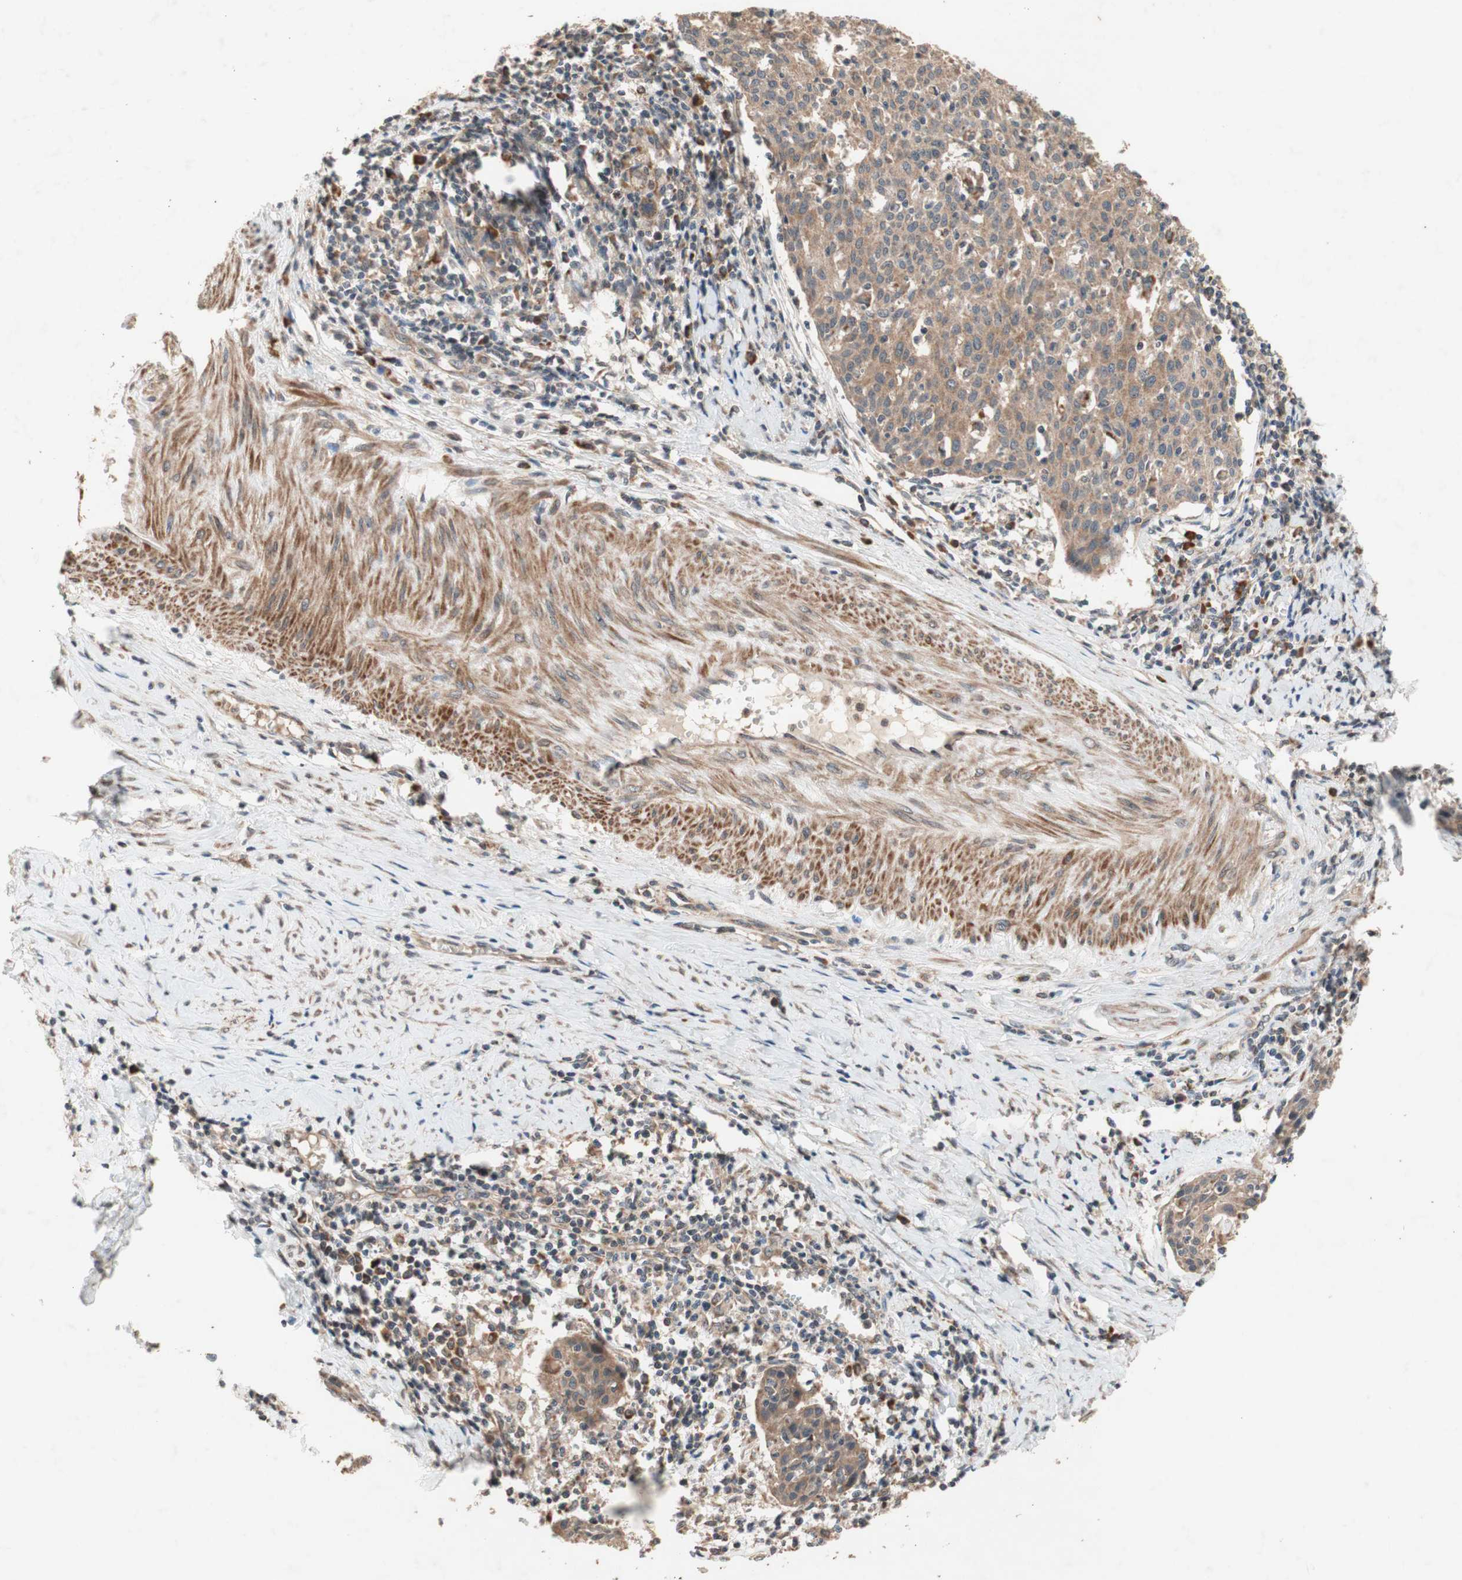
{"staining": {"intensity": "moderate", "quantity": ">75%", "location": "cytoplasmic/membranous"}, "tissue": "cervical cancer", "cell_type": "Tumor cells", "image_type": "cancer", "snomed": [{"axis": "morphology", "description": "Squamous cell carcinoma, NOS"}, {"axis": "topography", "description": "Cervix"}], "caption": "Immunohistochemical staining of human cervical squamous cell carcinoma displays moderate cytoplasmic/membranous protein expression in approximately >75% of tumor cells.", "gene": "DDOST", "patient": {"sex": "female", "age": 38}}